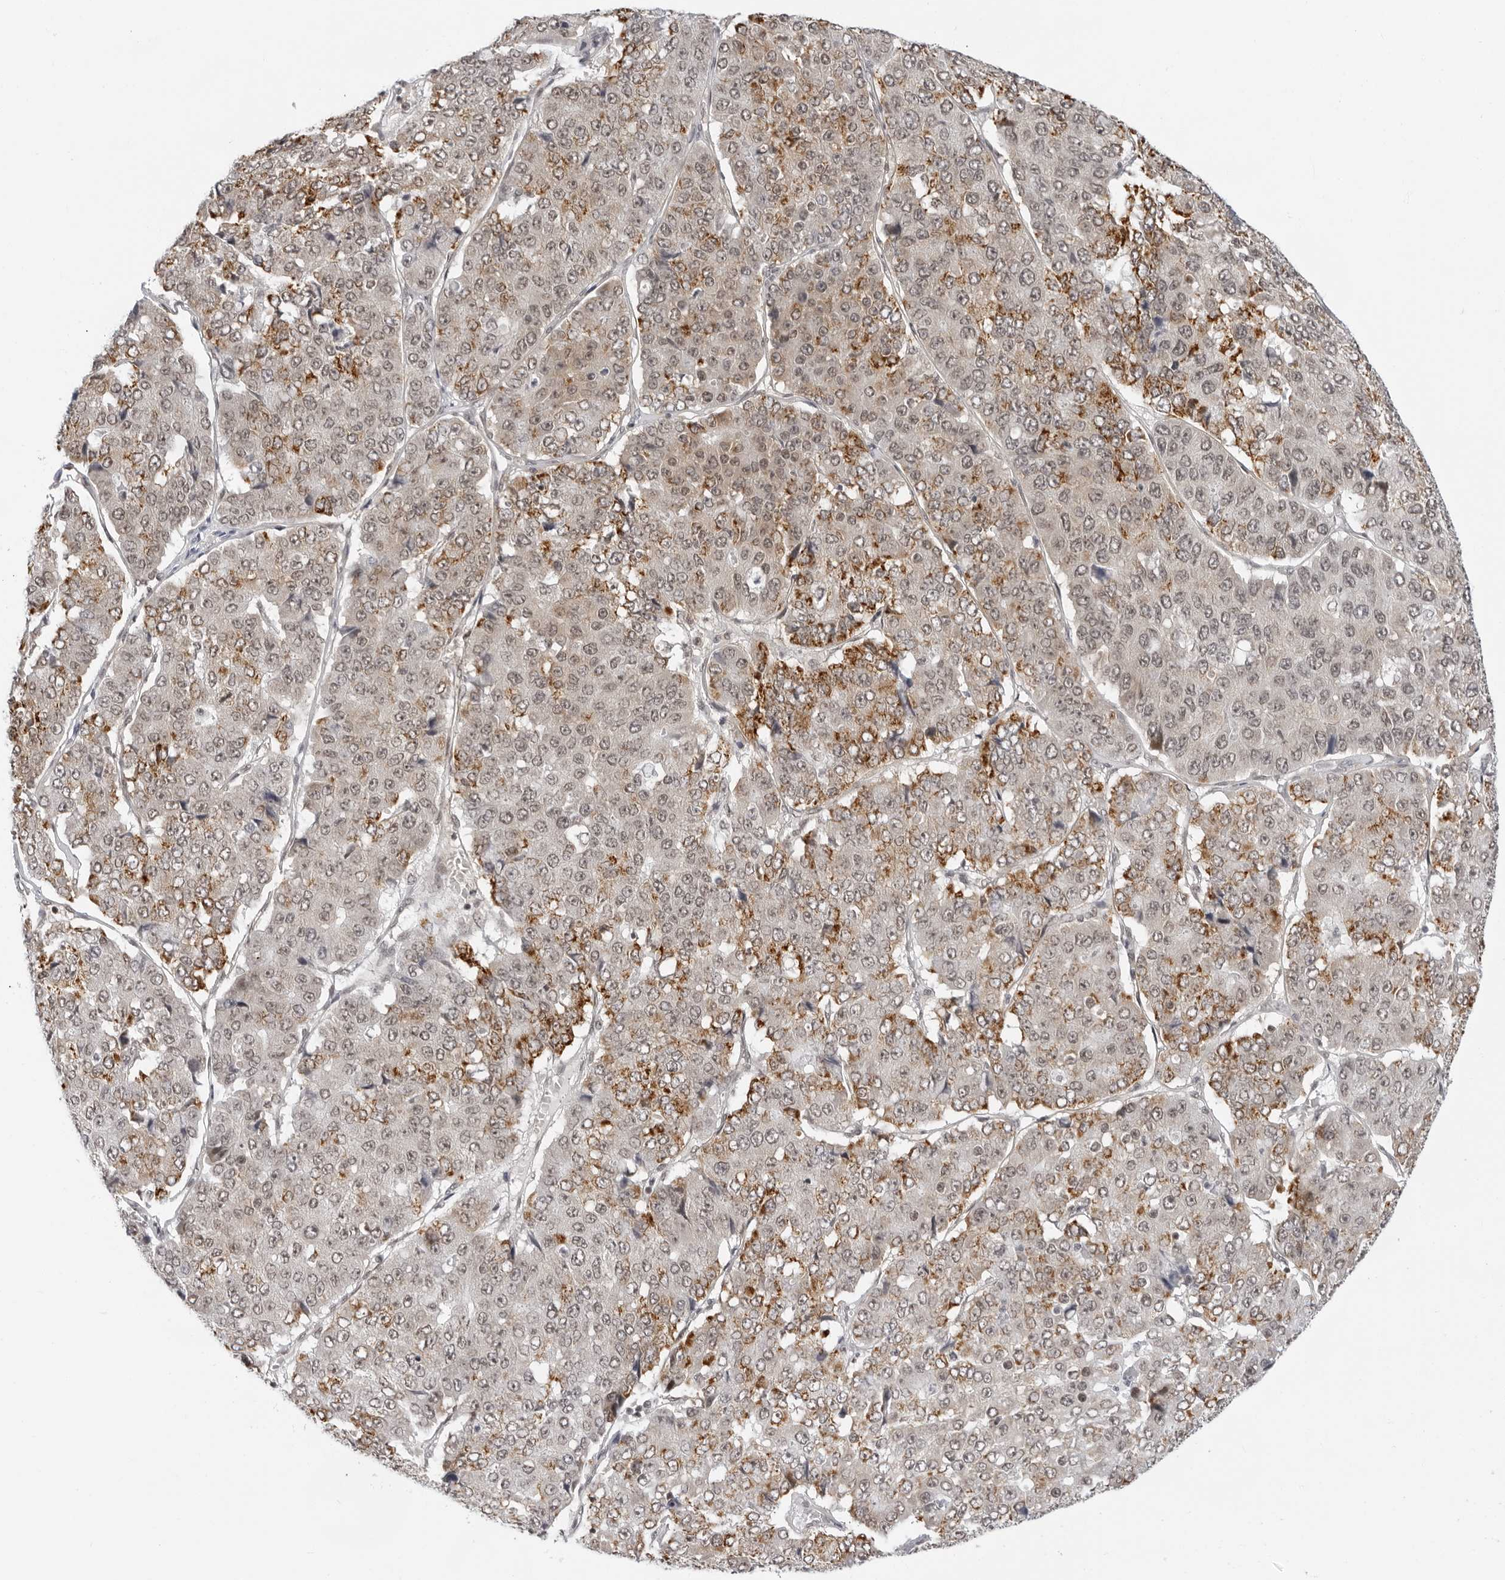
{"staining": {"intensity": "moderate", "quantity": "25%-75%", "location": "cytoplasmic/membranous,nuclear"}, "tissue": "pancreatic cancer", "cell_type": "Tumor cells", "image_type": "cancer", "snomed": [{"axis": "morphology", "description": "Adenocarcinoma, NOS"}, {"axis": "topography", "description": "Pancreas"}], "caption": "The photomicrograph exhibits a brown stain indicating the presence of a protein in the cytoplasmic/membranous and nuclear of tumor cells in adenocarcinoma (pancreatic).", "gene": "TOX4", "patient": {"sex": "male", "age": 50}}